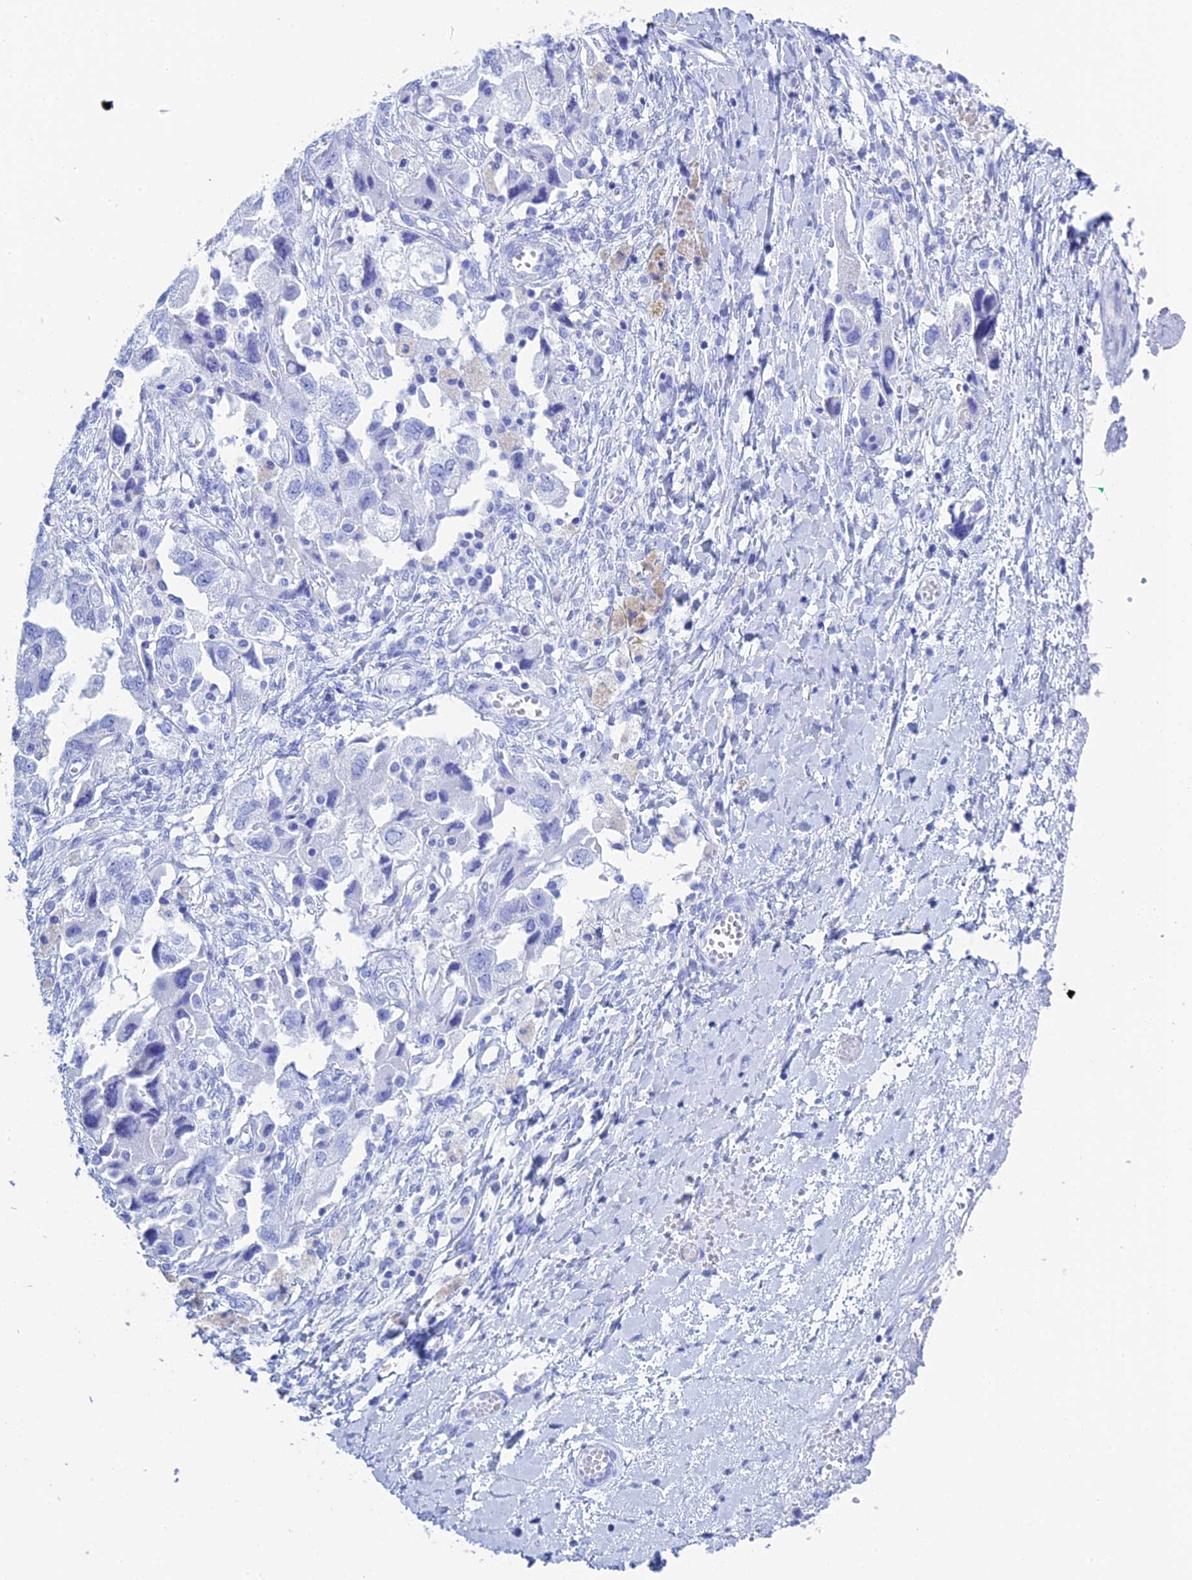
{"staining": {"intensity": "negative", "quantity": "none", "location": "none"}, "tissue": "ovarian cancer", "cell_type": "Tumor cells", "image_type": "cancer", "snomed": [{"axis": "morphology", "description": "Carcinoma, NOS"}, {"axis": "morphology", "description": "Cystadenocarcinoma, serous, NOS"}, {"axis": "topography", "description": "Ovary"}], "caption": "This is an immunohistochemistry histopathology image of ovarian serous cystadenocarcinoma. There is no expression in tumor cells.", "gene": "TEX101", "patient": {"sex": "female", "age": 69}}